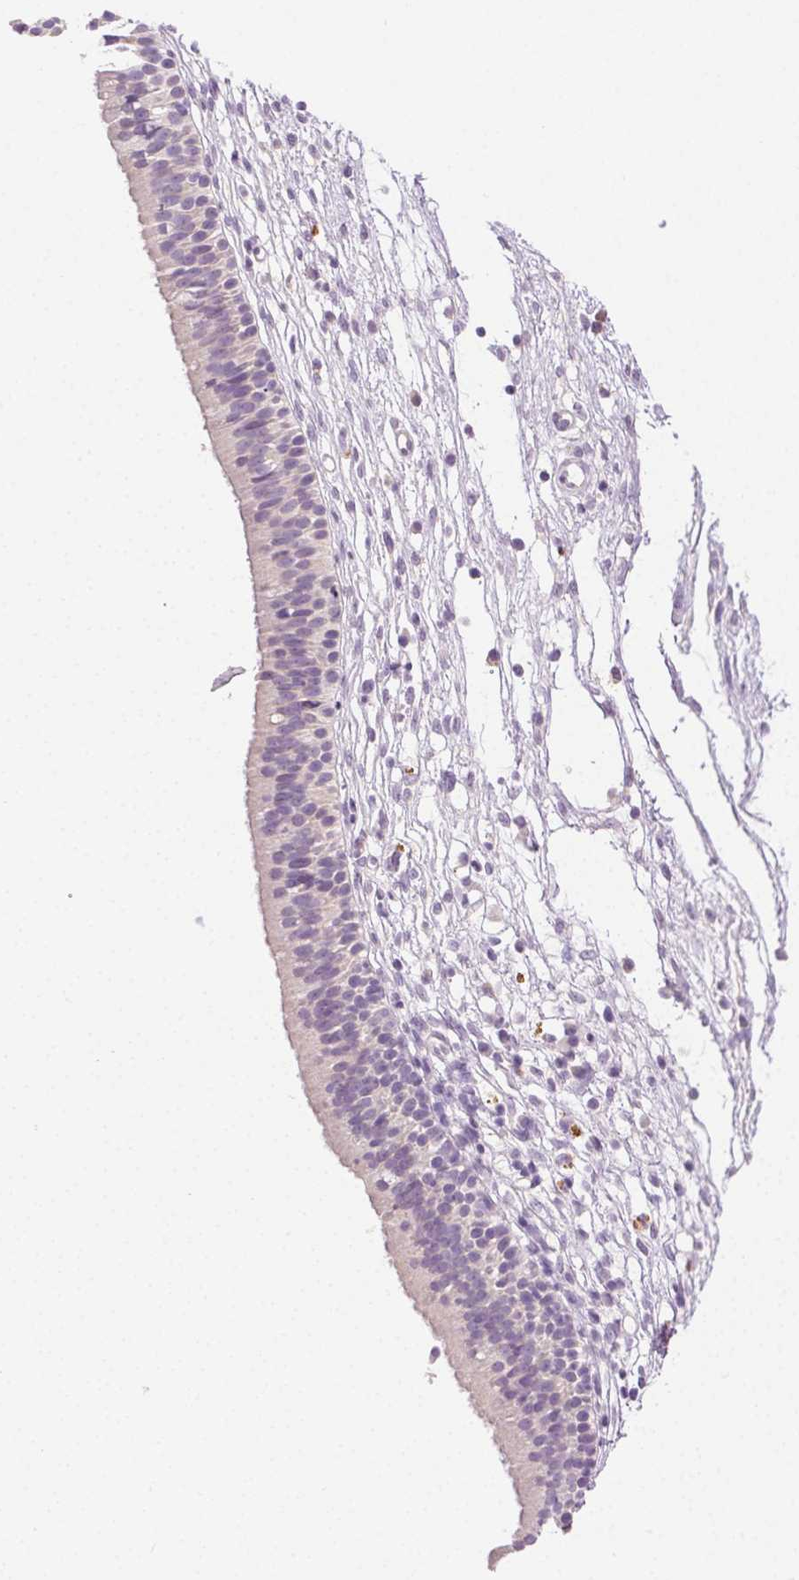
{"staining": {"intensity": "negative", "quantity": "none", "location": "none"}, "tissue": "nasopharynx", "cell_type": "Respiratory epithelial cells", "image_type": "normal", "snomed": [{"axis": "morphology", "description": "Normal tissue, NOS"}, {"axis": "topography", "description": "Nasopharynx"}], "caption": "This is an immunohistochemistry (IHC) micrograph of normal nasopharynx. There is no positivity in respiratory epithelial cells.", "gene": "BPIFB2", "patient": {"sex": "male", "age": 24}}